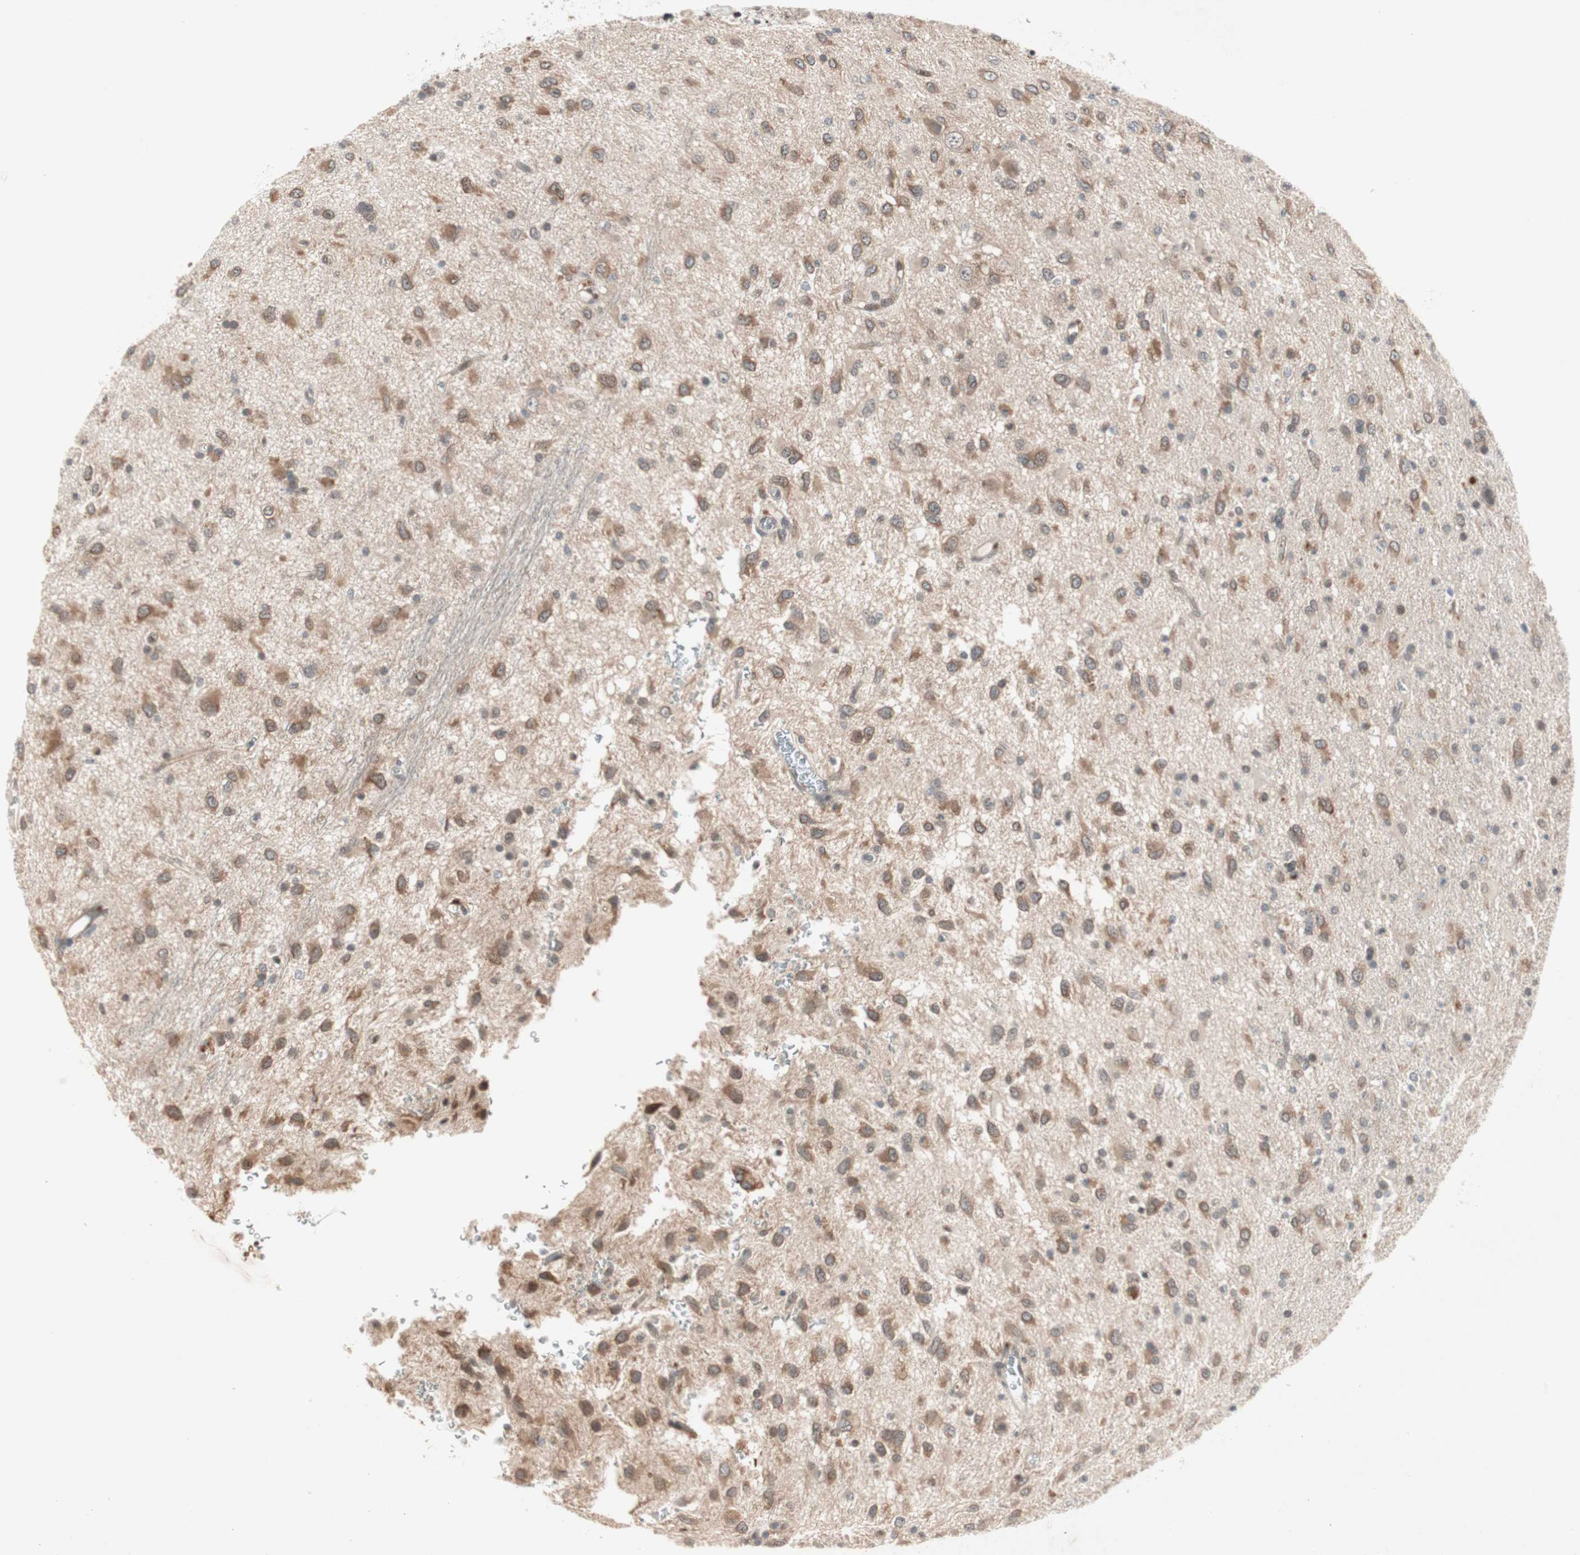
{"staining": {"intensity": "moderate", "quantity": ">75%", "location": "cytoplasmic/membranous"}, "tissue": "glioma", "cell_type": "Tumor cells", "image_type": "cancer", "snomed": [{"axis": "morphology", "description": "Glioma, malignant, Low grade"}, {"axis": "topography", "description": "Brain"}], "caption": "The histopathology image demonstrates staining of malignant glioma (low-grade), revealing moderate cytoplasmic/membranous protein positivity (brown color) within tumor cells. The protein is stained brown, and the nuclei are stained in blue (DAB IHC with brightfield microscopy, high magnification).", "gene": "PGBD1", "patient": {"sex": "male", "age": 77}}